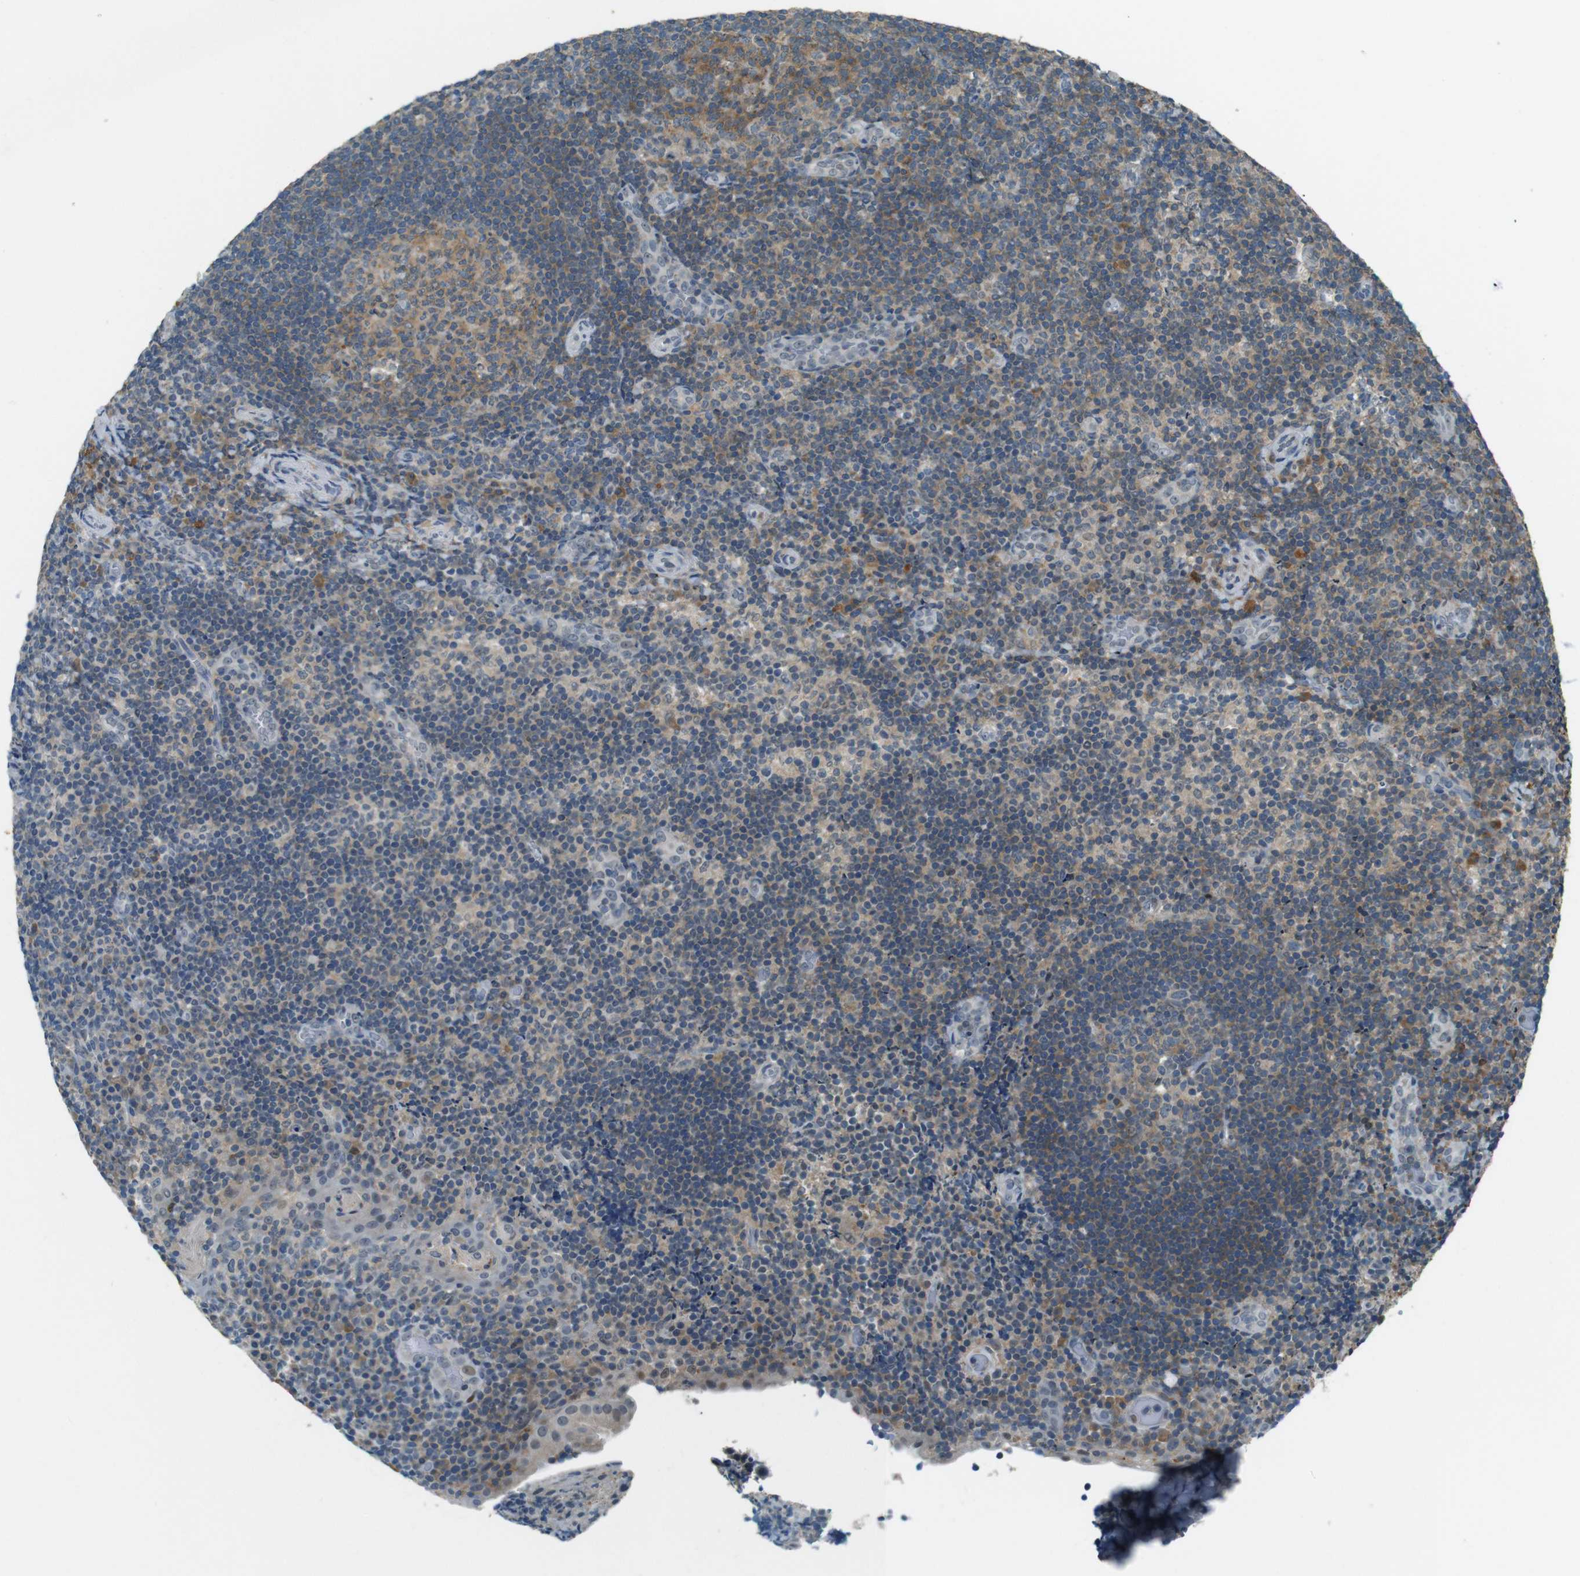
{"staining": {"intensity": "moderate", "quantity": "25%-75%", "location": "cytoplasmic/membranous"}, "tissue": "tonsil", "cell_type": "Germinal center cells", "image_type": "normal", "snomed": [{"axis": "morphology", "description": "Normal tissue, NOS"}, {"axis": "topography", "description": "Tonsil"}], "caption": "Brown immunohistochemical staining in unremarkable human tonsil exhibits moderate cytoplasmic/membranous positivity in approximately 25%-75% of germinal center cells.", "gene": "MAGI2", "patient": {"sex": "male", "age": 37}}